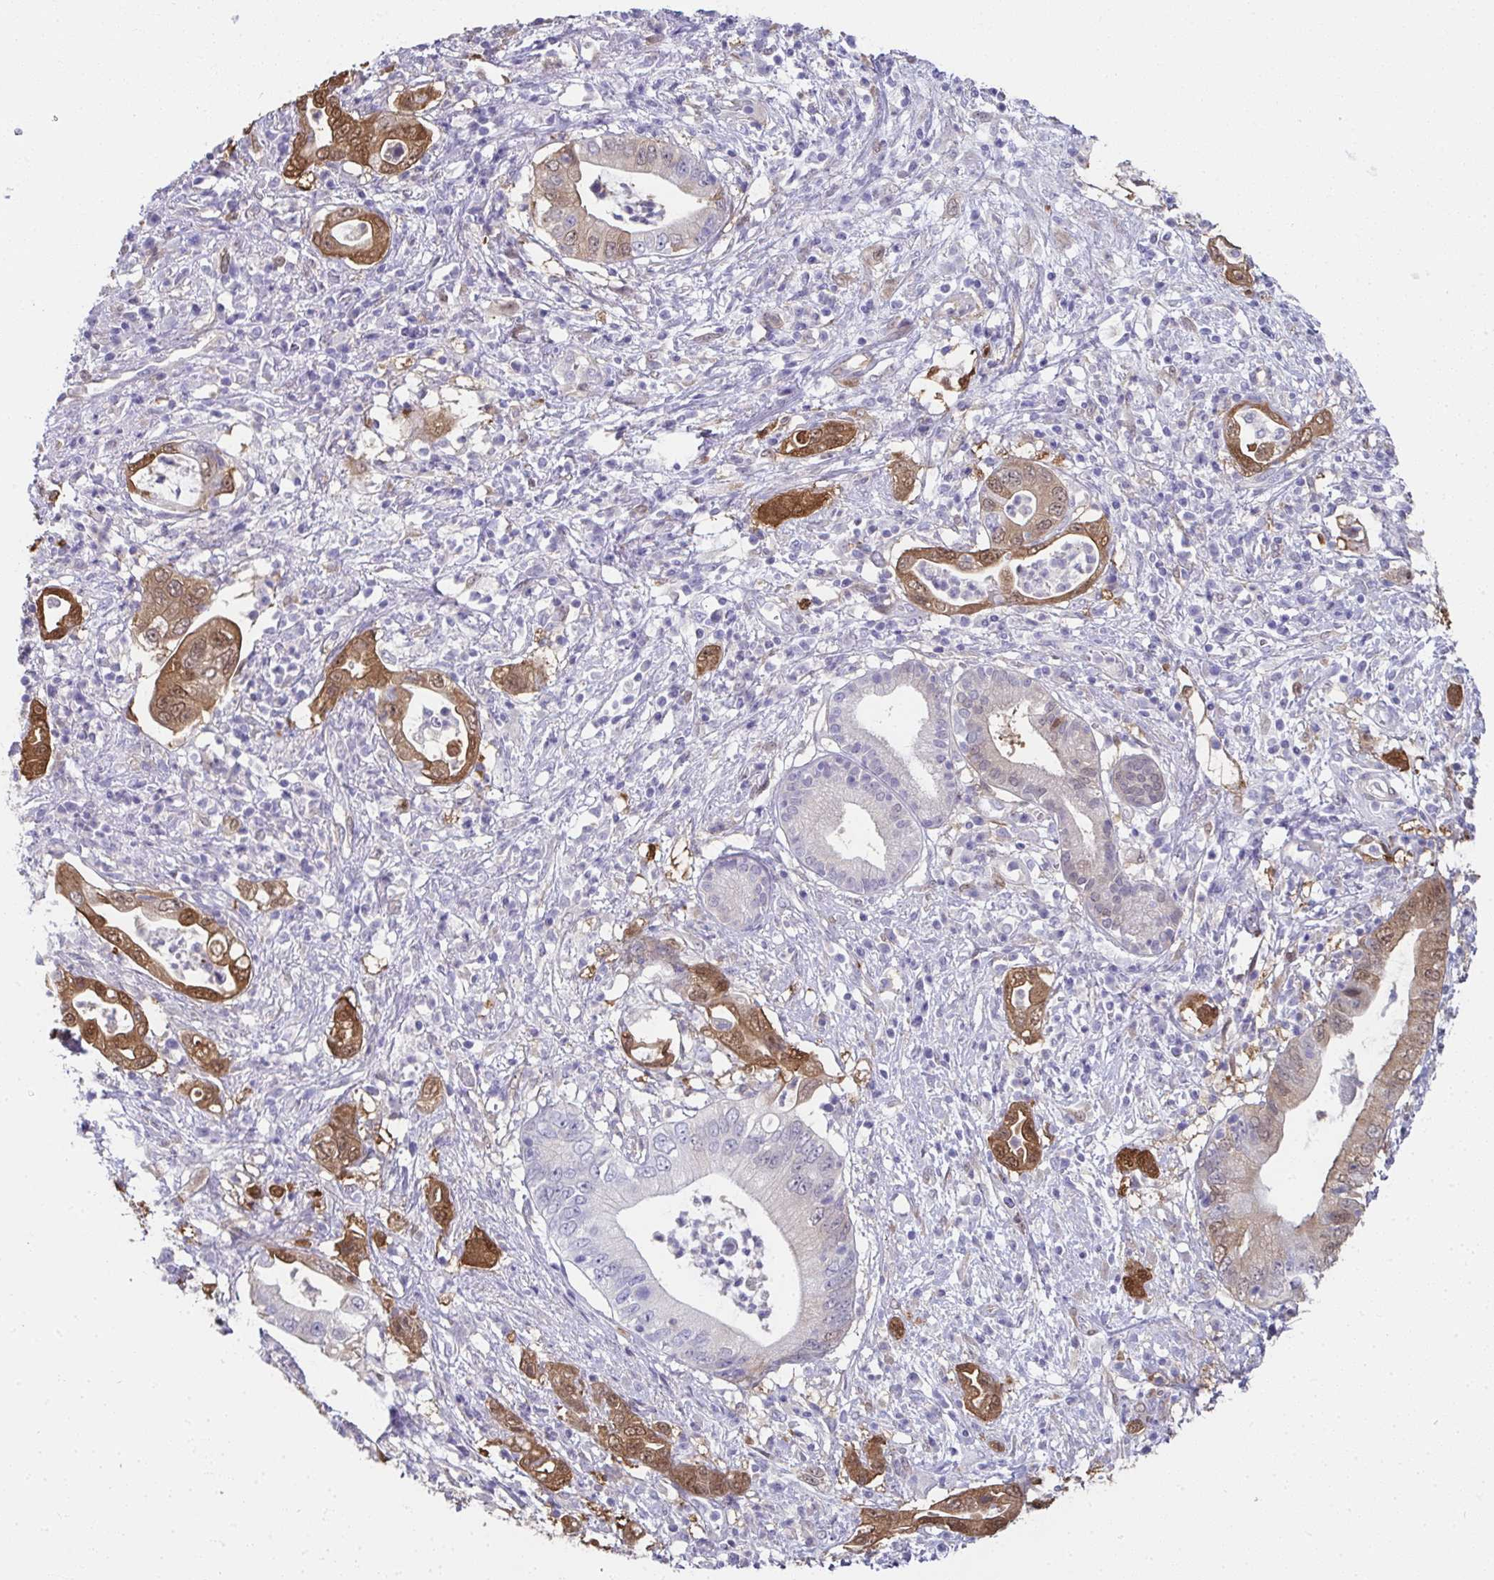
{"staining": {"intensity": "moderate", "quantity": "25%-75%", "location": "cytoplasmic/membranous,nuclear"}, "tissue": "pancreatic cancer", "cell_type": "Tumor cells", "image_type": "cancer", "snomed": [{"axis": "morphology", "description": "Adenocarcinoma, NOS"}, {"axis": "topography", "description": "Pancreas"}], "caption": "A medium amount of moderate cytoplasmic/membranous and nuclear expression is present in approximately 25%-75% of tumor cells in pancreatic adenocarcinoma tissue.", "gene": "RBP1", "patient": {"sex": "female", "age": 72}}